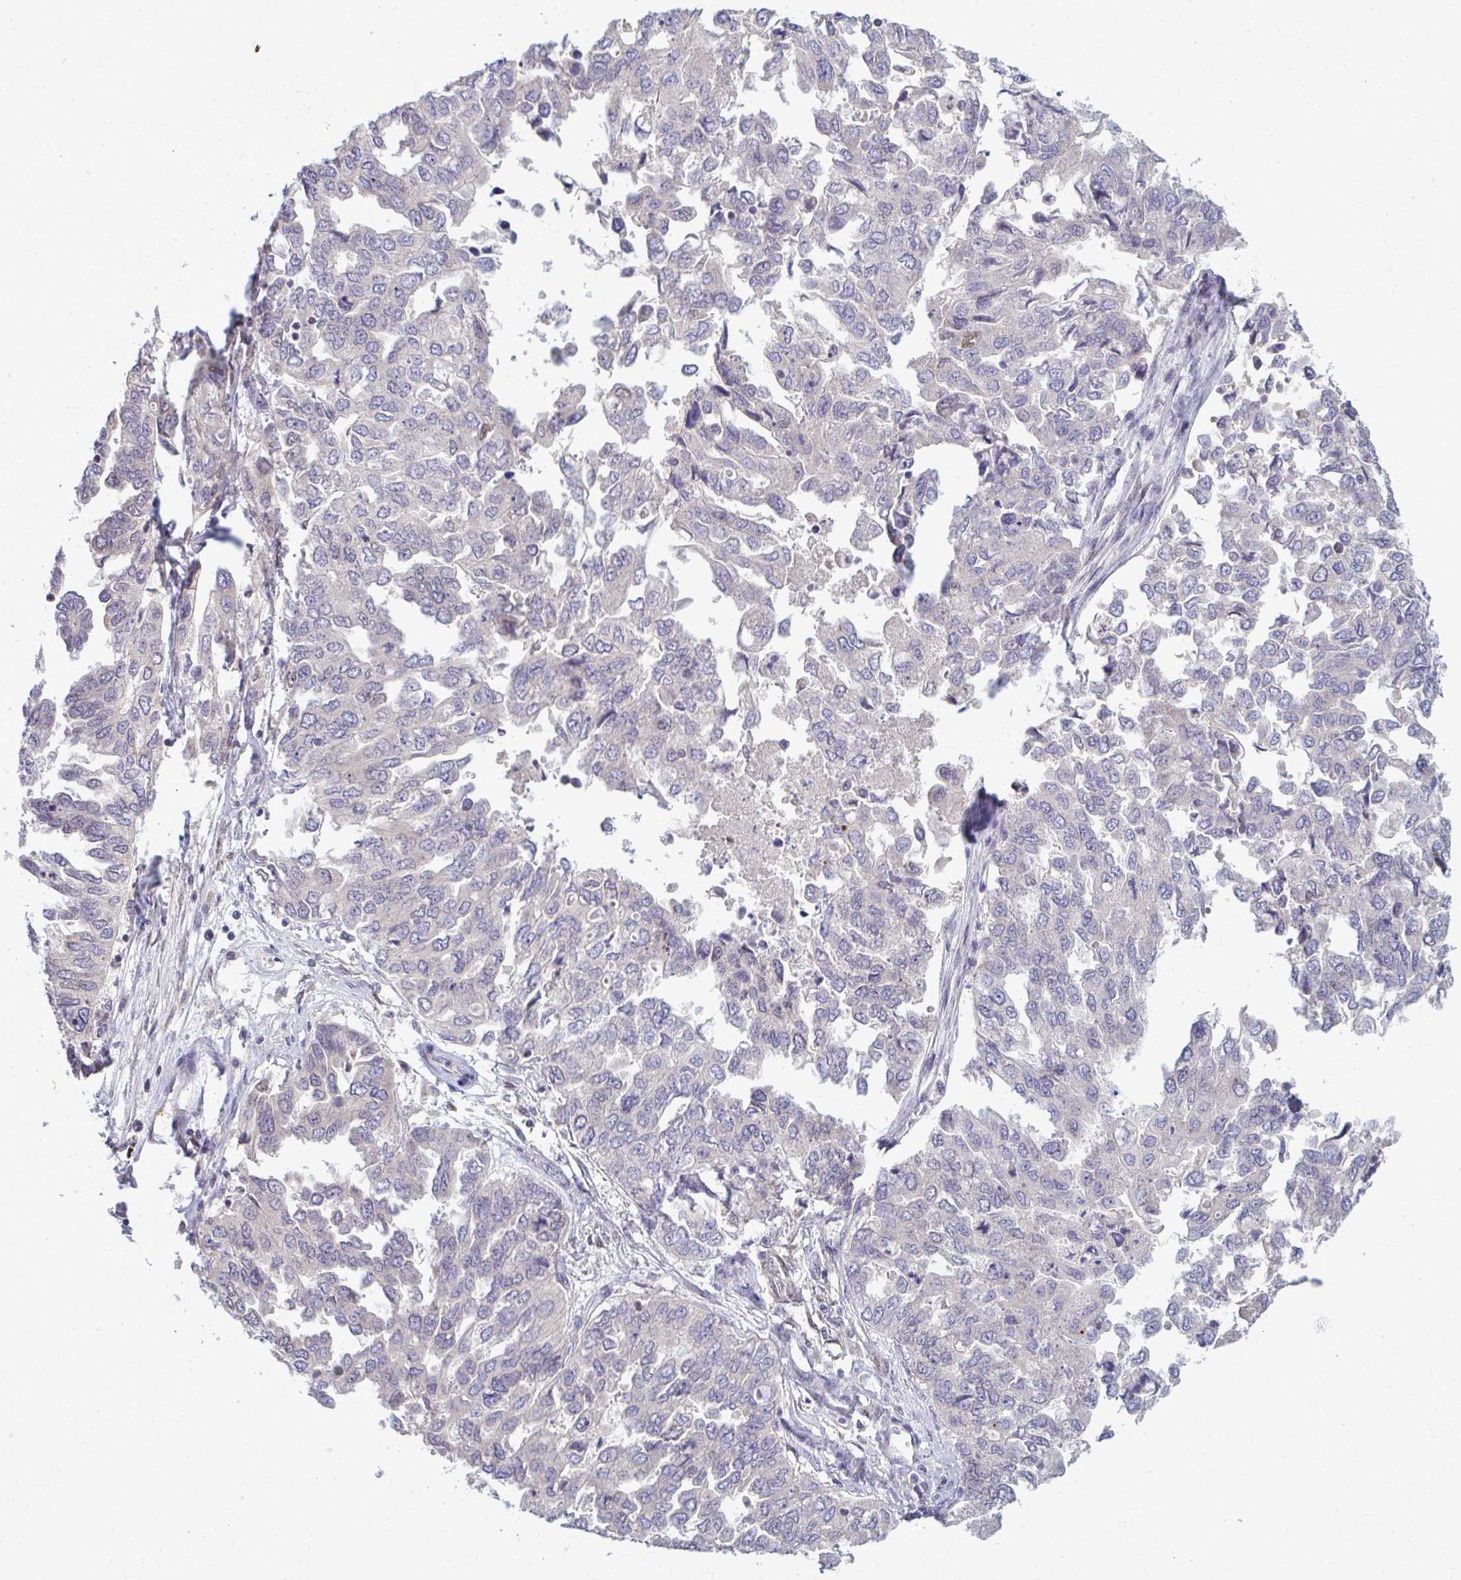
{"staining": {"intensity": "negative", "quantity": "none", "location": "none"}, "tissue": "ovarian cancer", "cell_type": "Tumor cells", "image_type": "cancer", "snomed": [{"axis": "morphology", "description": "Cystadenocarcinoma, serous, NOS"}, {"axis": "topography", "description": "Ovary"}], "caption": "Micrograph shows no protein positivity in tumor cells of ovarian serous cystadenocarcinoma tissue.", "gene": "MCRIP2", "patient": {"sex": "female", "age": 53}}